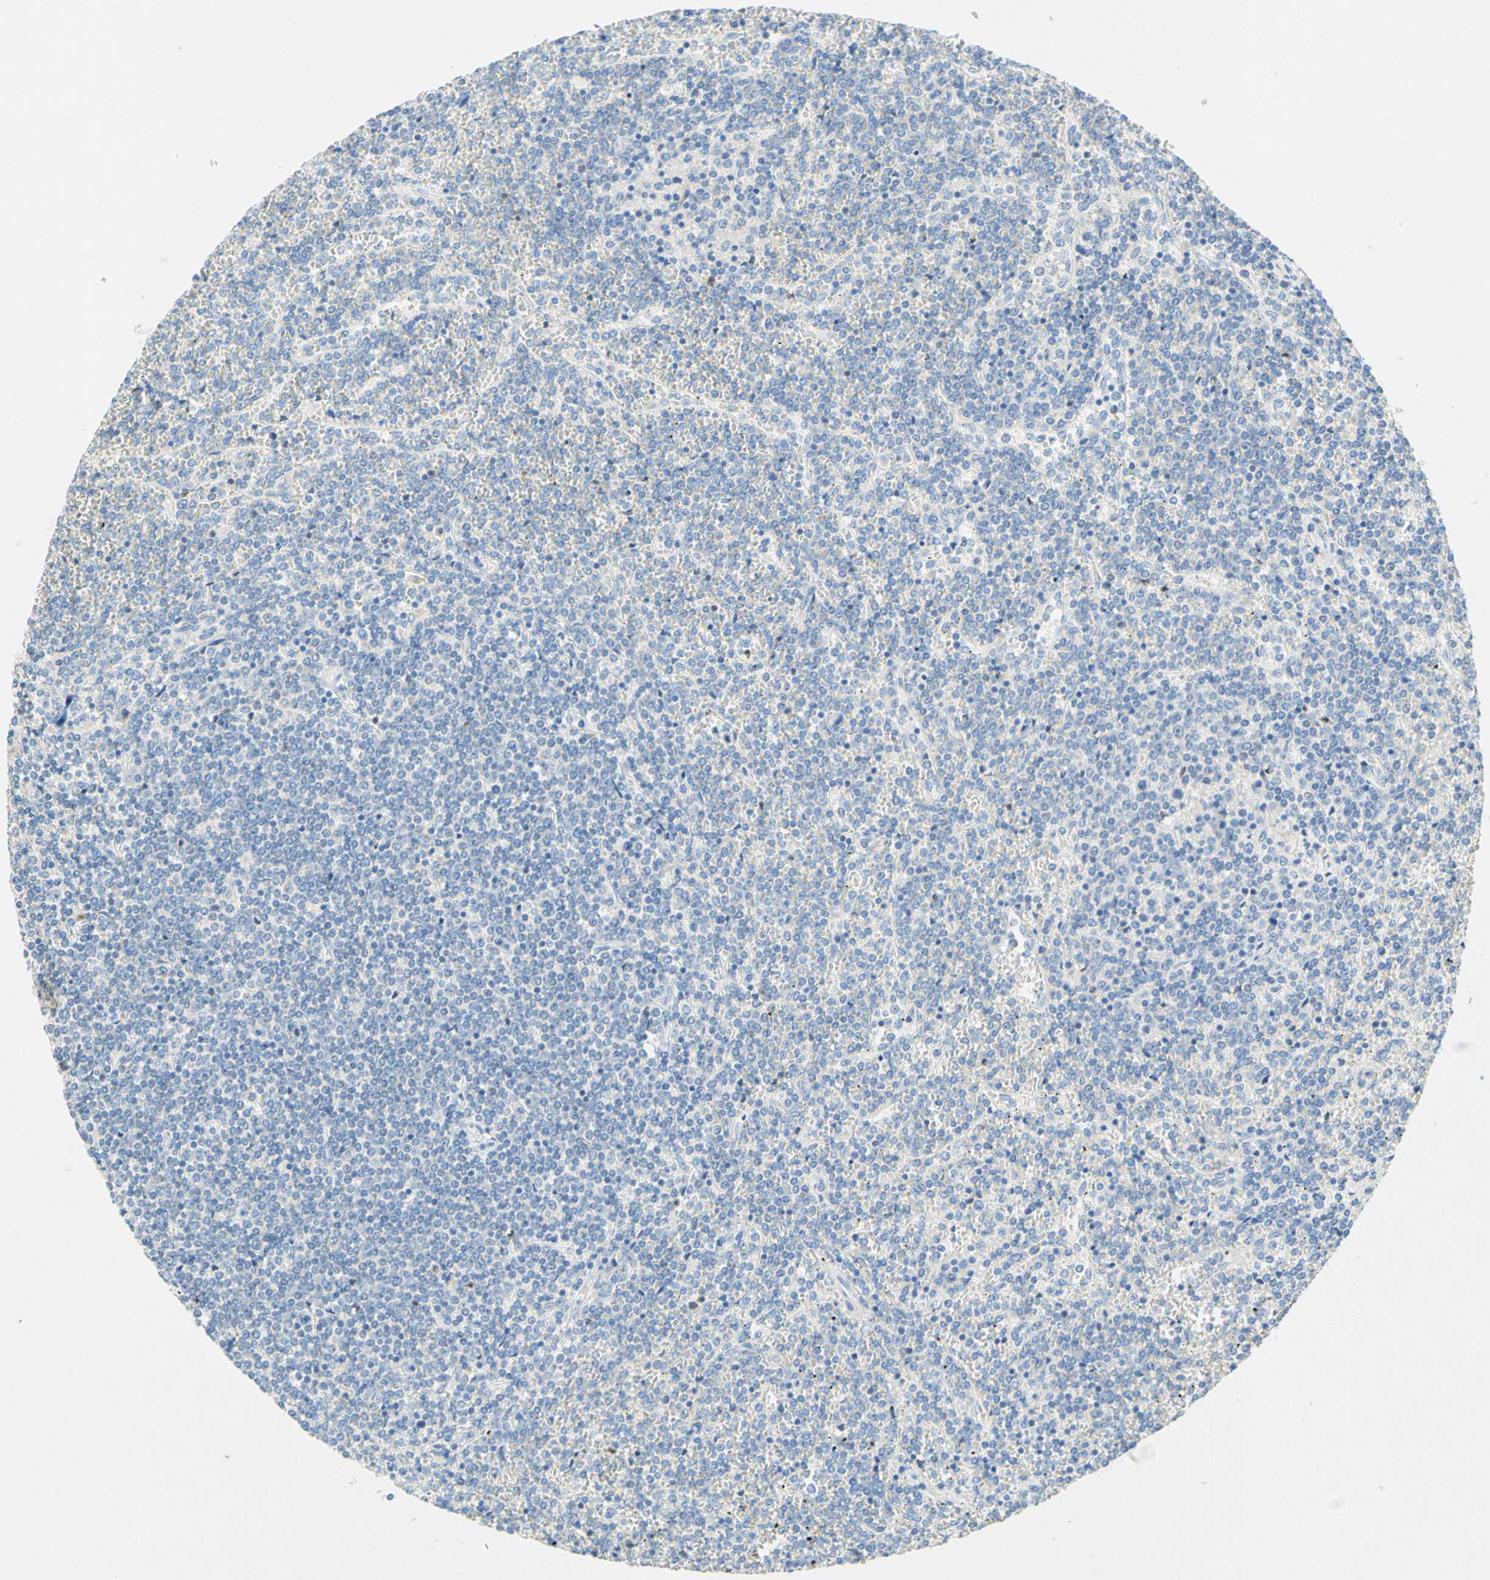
{"staining": {"intensity": "negative", "quantity": "none", "location": "none"}, "tissue": "lymphoma", "cell_type": "Tumor cells", "image_type": "cancer", "snomed": [{"axis": "morphology", "description": "Malignant lymphoma, non-Hodgkin's type, Low grade"}, {"axis": "topography", "description": "Spleen"}], "caption": "This is a micrograph of IHC staining of lymphoma, which shows no staining in tumor cells.", "gene": "SLC46A1", "patient": {"sex": "female", "age": 19}}